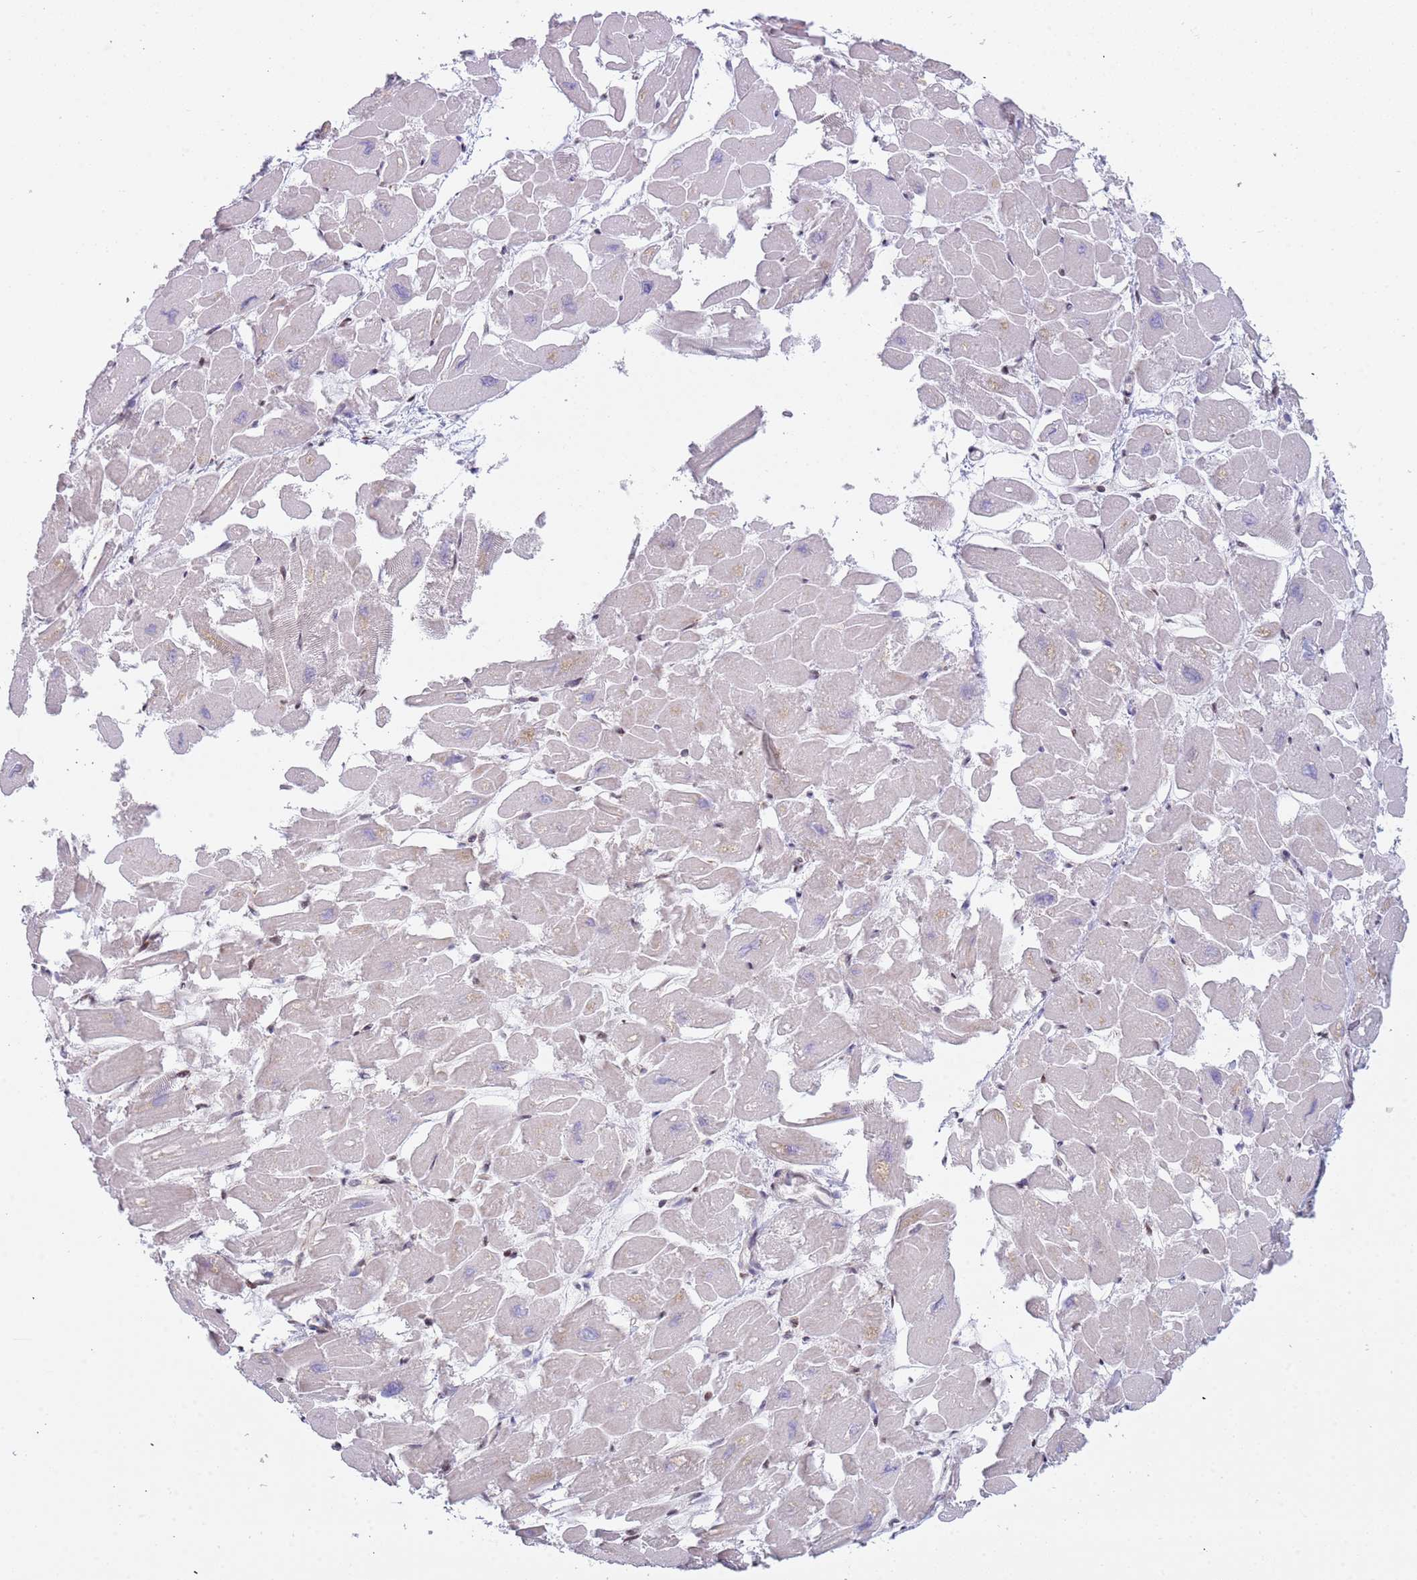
{"staining": {"intensity": "moderate", "quantity": "<25%", "location": "cytoplasmic/membranous,nuclear"}, "tissue": "heart muscle", "cell_type": "Cardiomyocytes", "image_type": "normal", "snomed": [{"axis": "morphology", "description": "Normal tissue, NOS"}, {"axis": "topography", "description": "Heart"}], "caption": "Human heart muscle stained for a protein (brown) reveals moderate cytoplasmic/membranous,nuclear positive staining in about <25% of cardiomyocytes.", "gene": "LRMDA", "patient": {"sex": "male", "age": 54}}